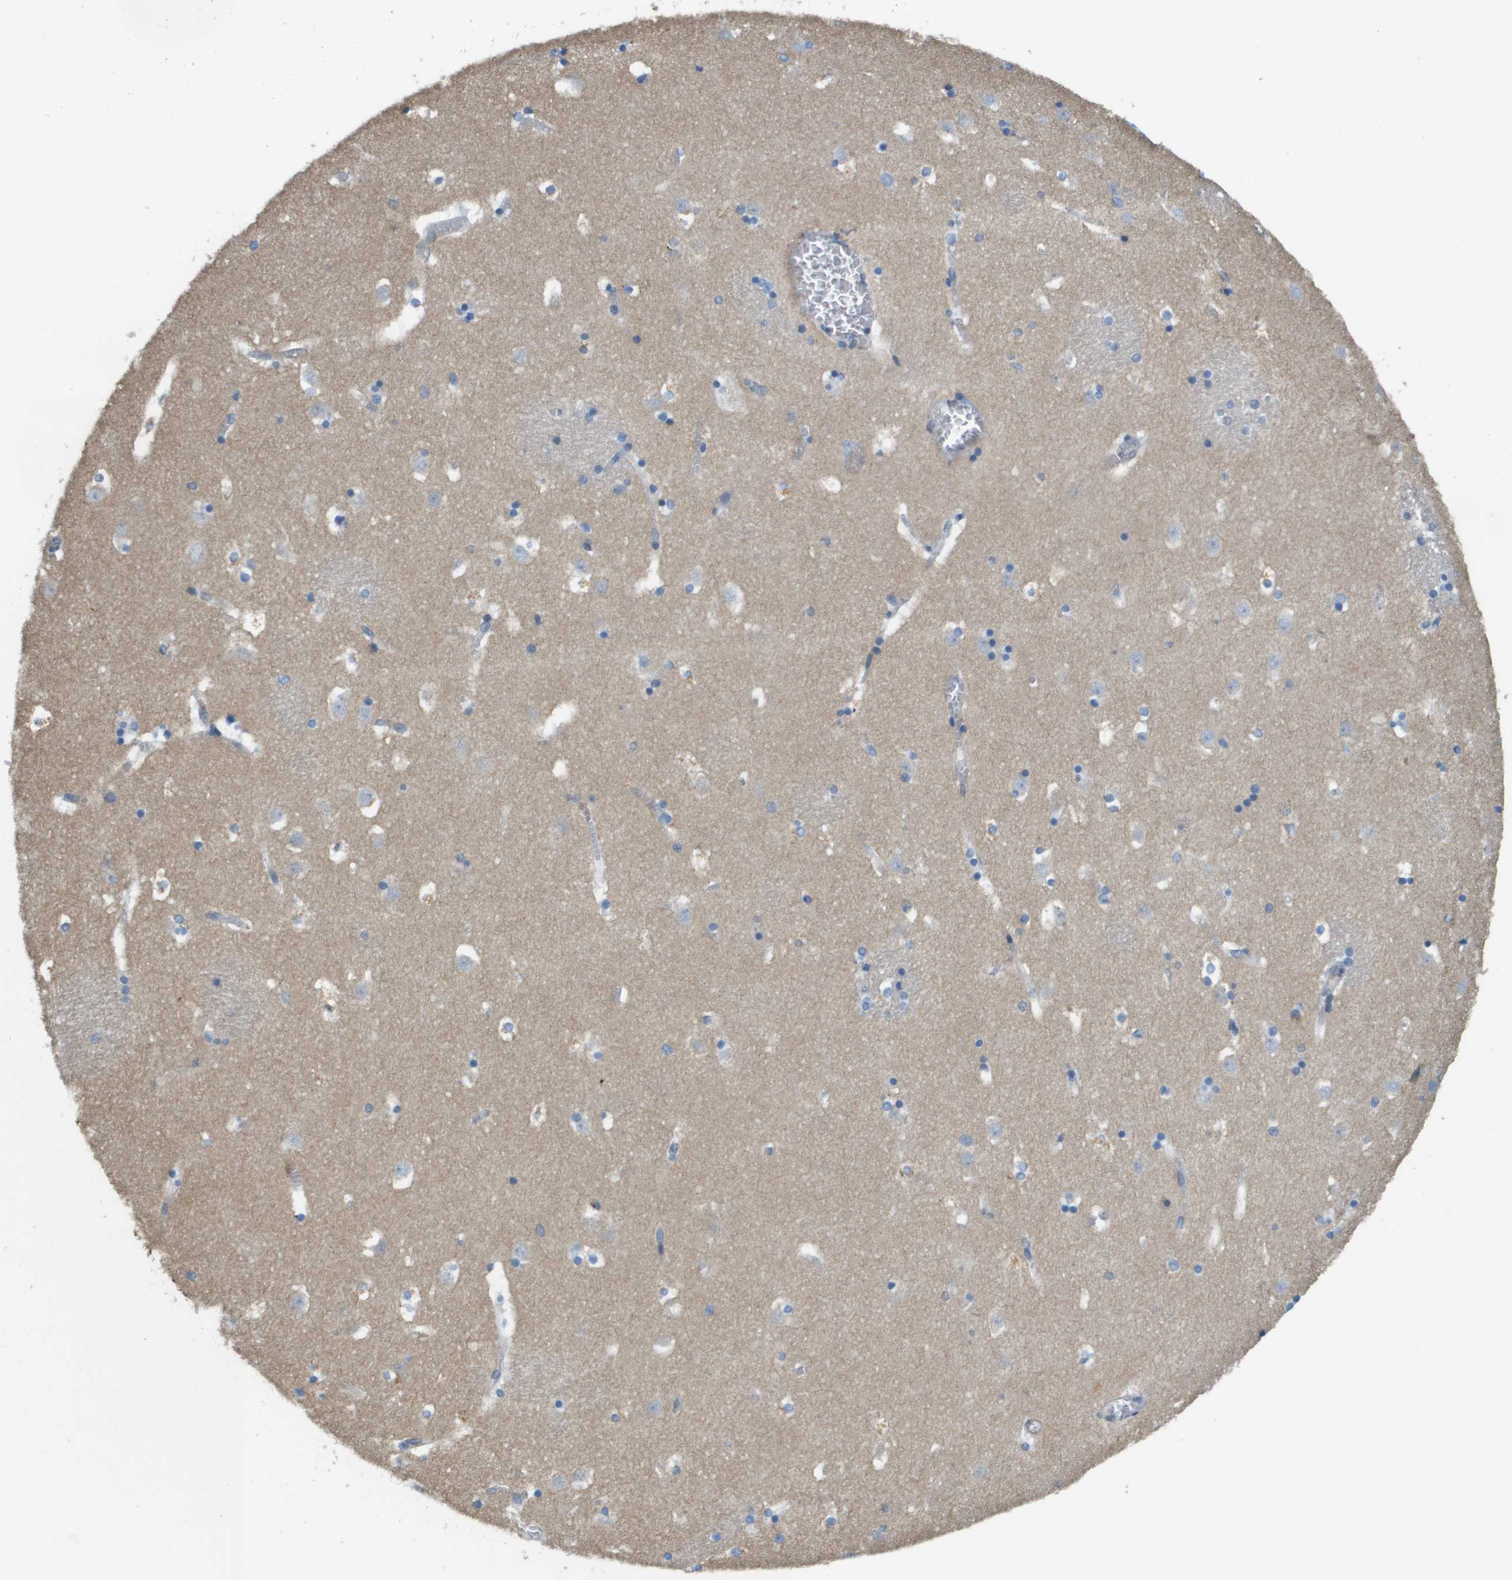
{"staining": {"intensity": "negative", "quantity": "none", "location": "none"}, "tissue": "caudate", "cell_type": "Glial cells", "image_type": "normal", "snomed": [{"axis": "morphology", "description": "Normal tissue, NOS"}, {"axis": "topography", "description": "Lateral ventricle wall"}], "caption": "Glial cells are negative for protein expression in normal human caudate. (DAB IHC visualized using brightfield microscopy, high magnification).", "gene": "MYH11", "patient": {"sex": "male", "age": 45}}